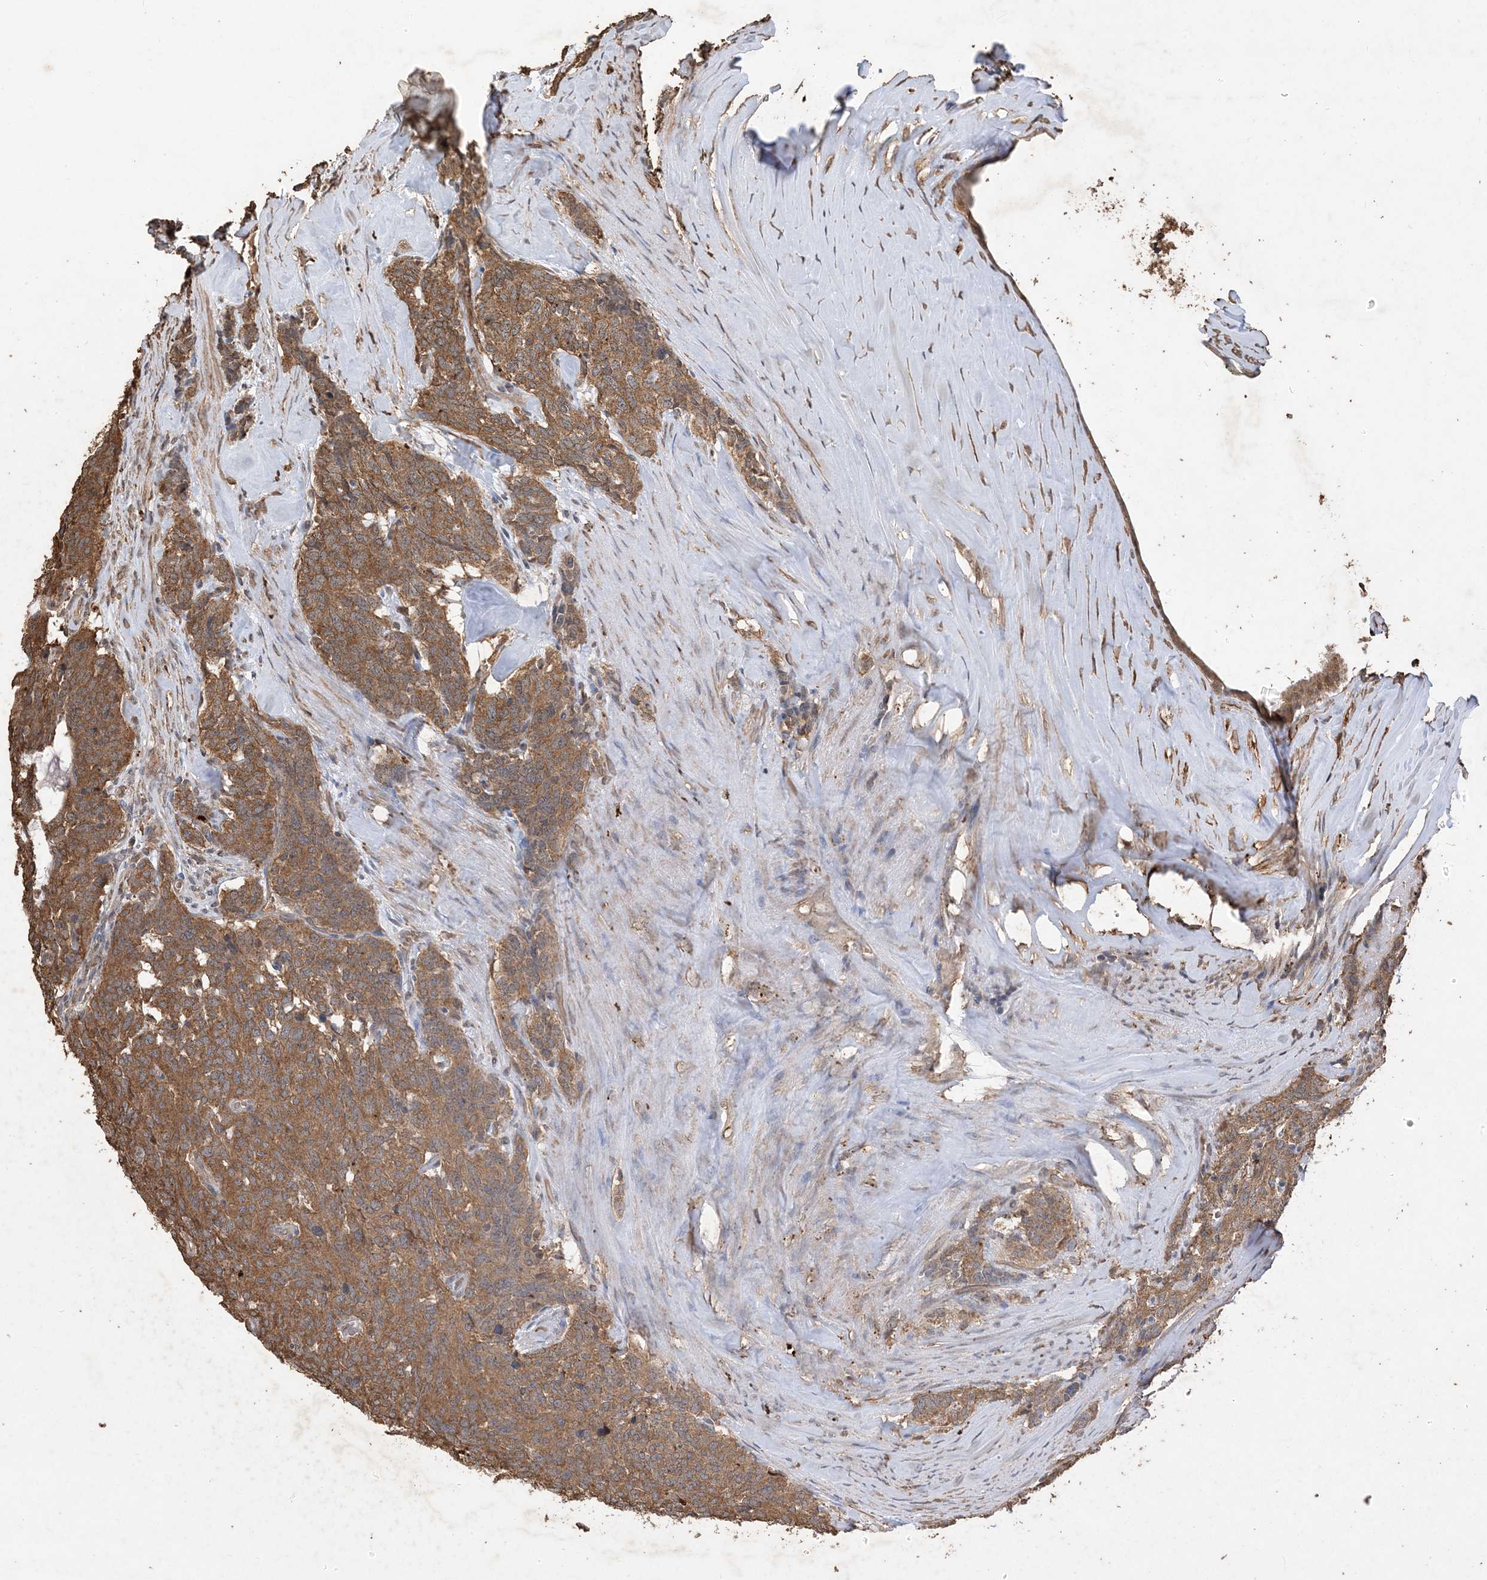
{"staining": {"intensity": "moderate", "quantity": ">75%", "location": "cytoplasmic/membranous"}, "tissue": "carcinoid", "cell_type": "Tumor cells", "image_type": "cancer", "snomed": [{"axis": "morphology", "description": "Carcinoid, malignant, NOS"}, {"axis": "topography", "description": "Lung"}], "caption": "The photomicrograph shows a brown stain indicating the presence of a protein in the cytoplasmic/membranous of tumor cells in carcinoid.", "gene": "HPS4", "patient": {"sex": "female", "age": 46}}